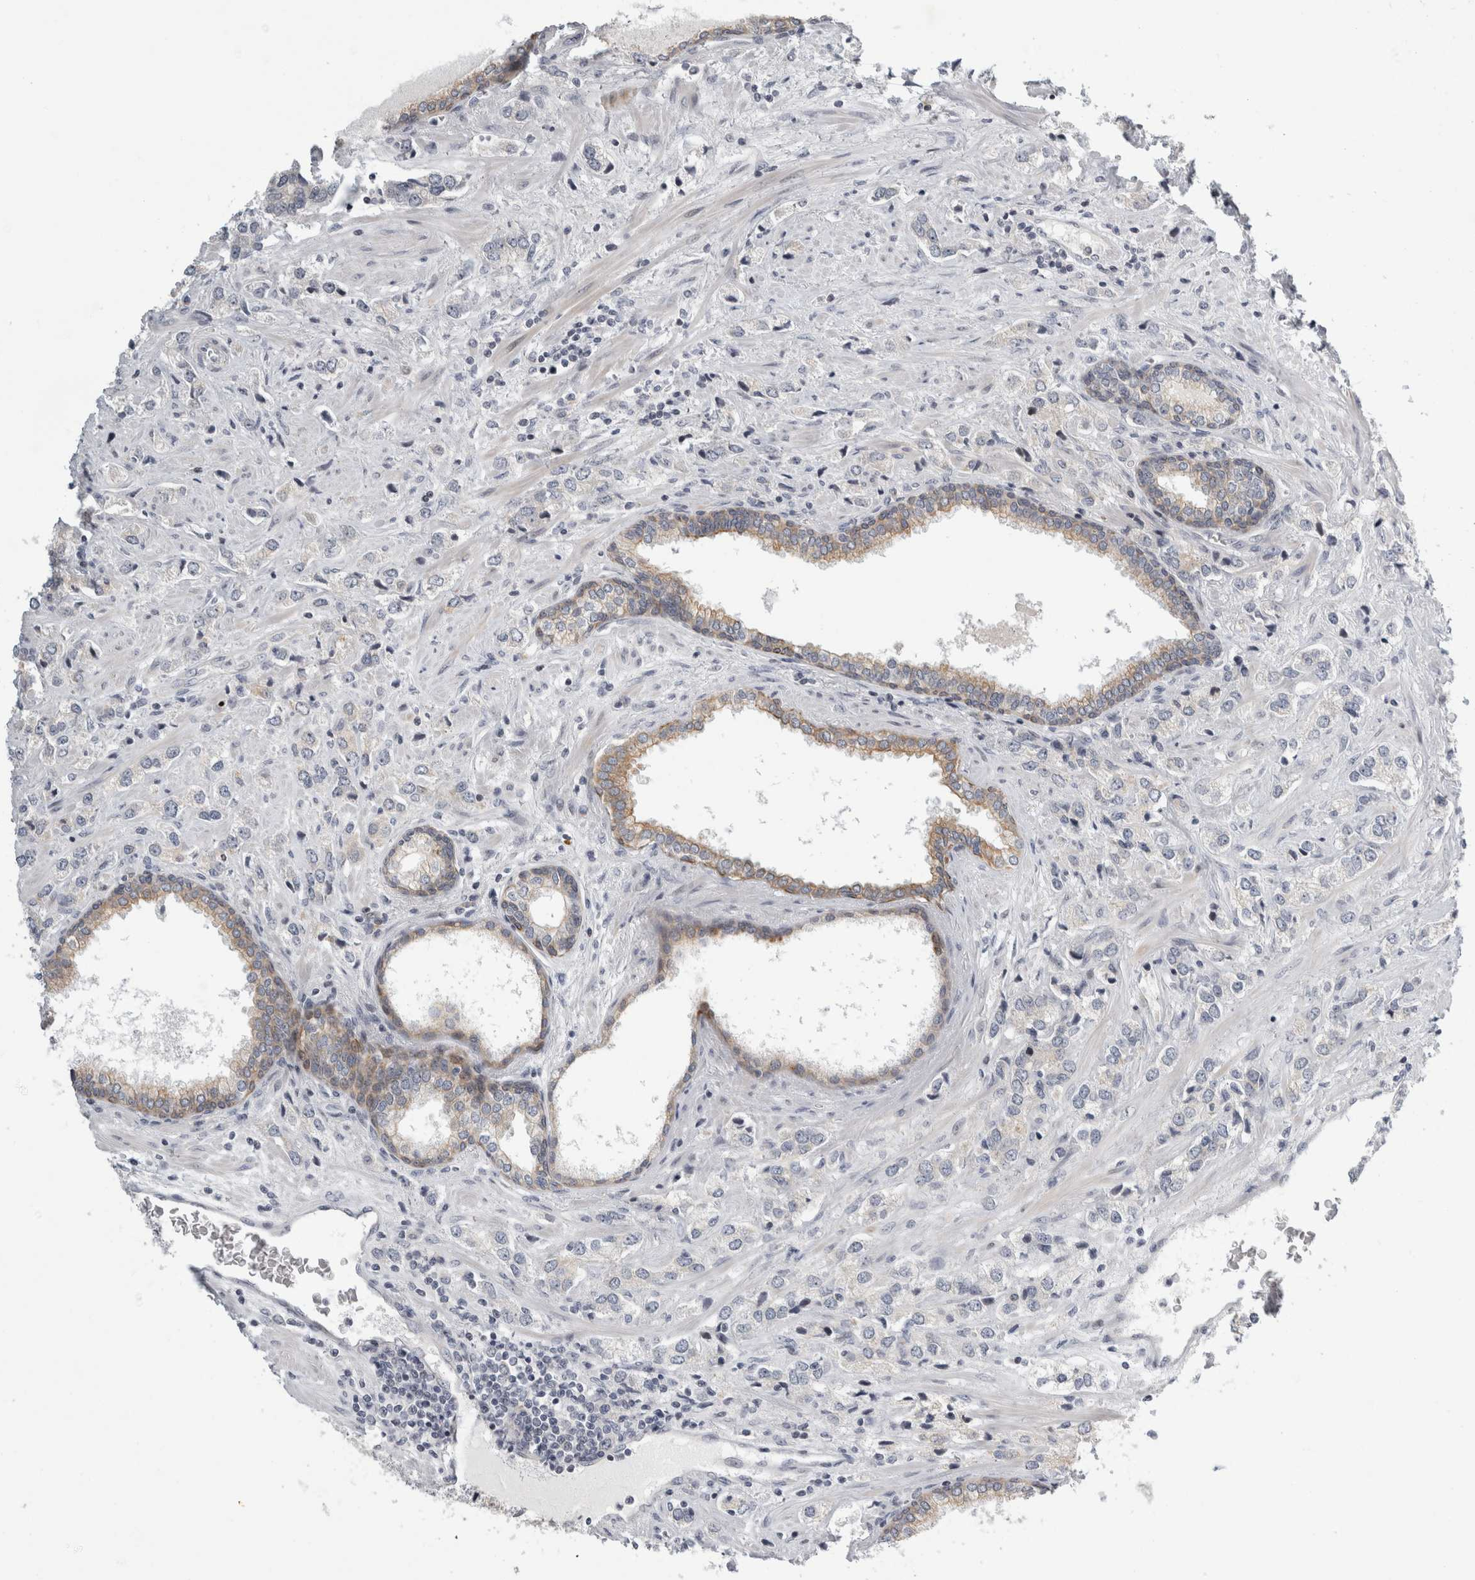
{"staining": {"intensity": "negative", "quantity": "none", "location": "none"}, "tissue": "prostate cancer", "cell_type": "Tumor cells", "image_type": "cancer", "snomed": [{"axis": "morphology", "description": "Adenocarcinoma, High grade"}, {"axis": "topography", "description": "Prostate"}], "caption": "Immunohistochemistry of prostate high-grade adenocarcinoma exhibits no staining in tumor cells. The staining was performed using DAB to visualize the protein expression in brown, while the nuclei were stained in blue with hematoxylin (Magnification: 20x).", "gene": "UTP25", "patient": {"sex": "male", "age": 66}}